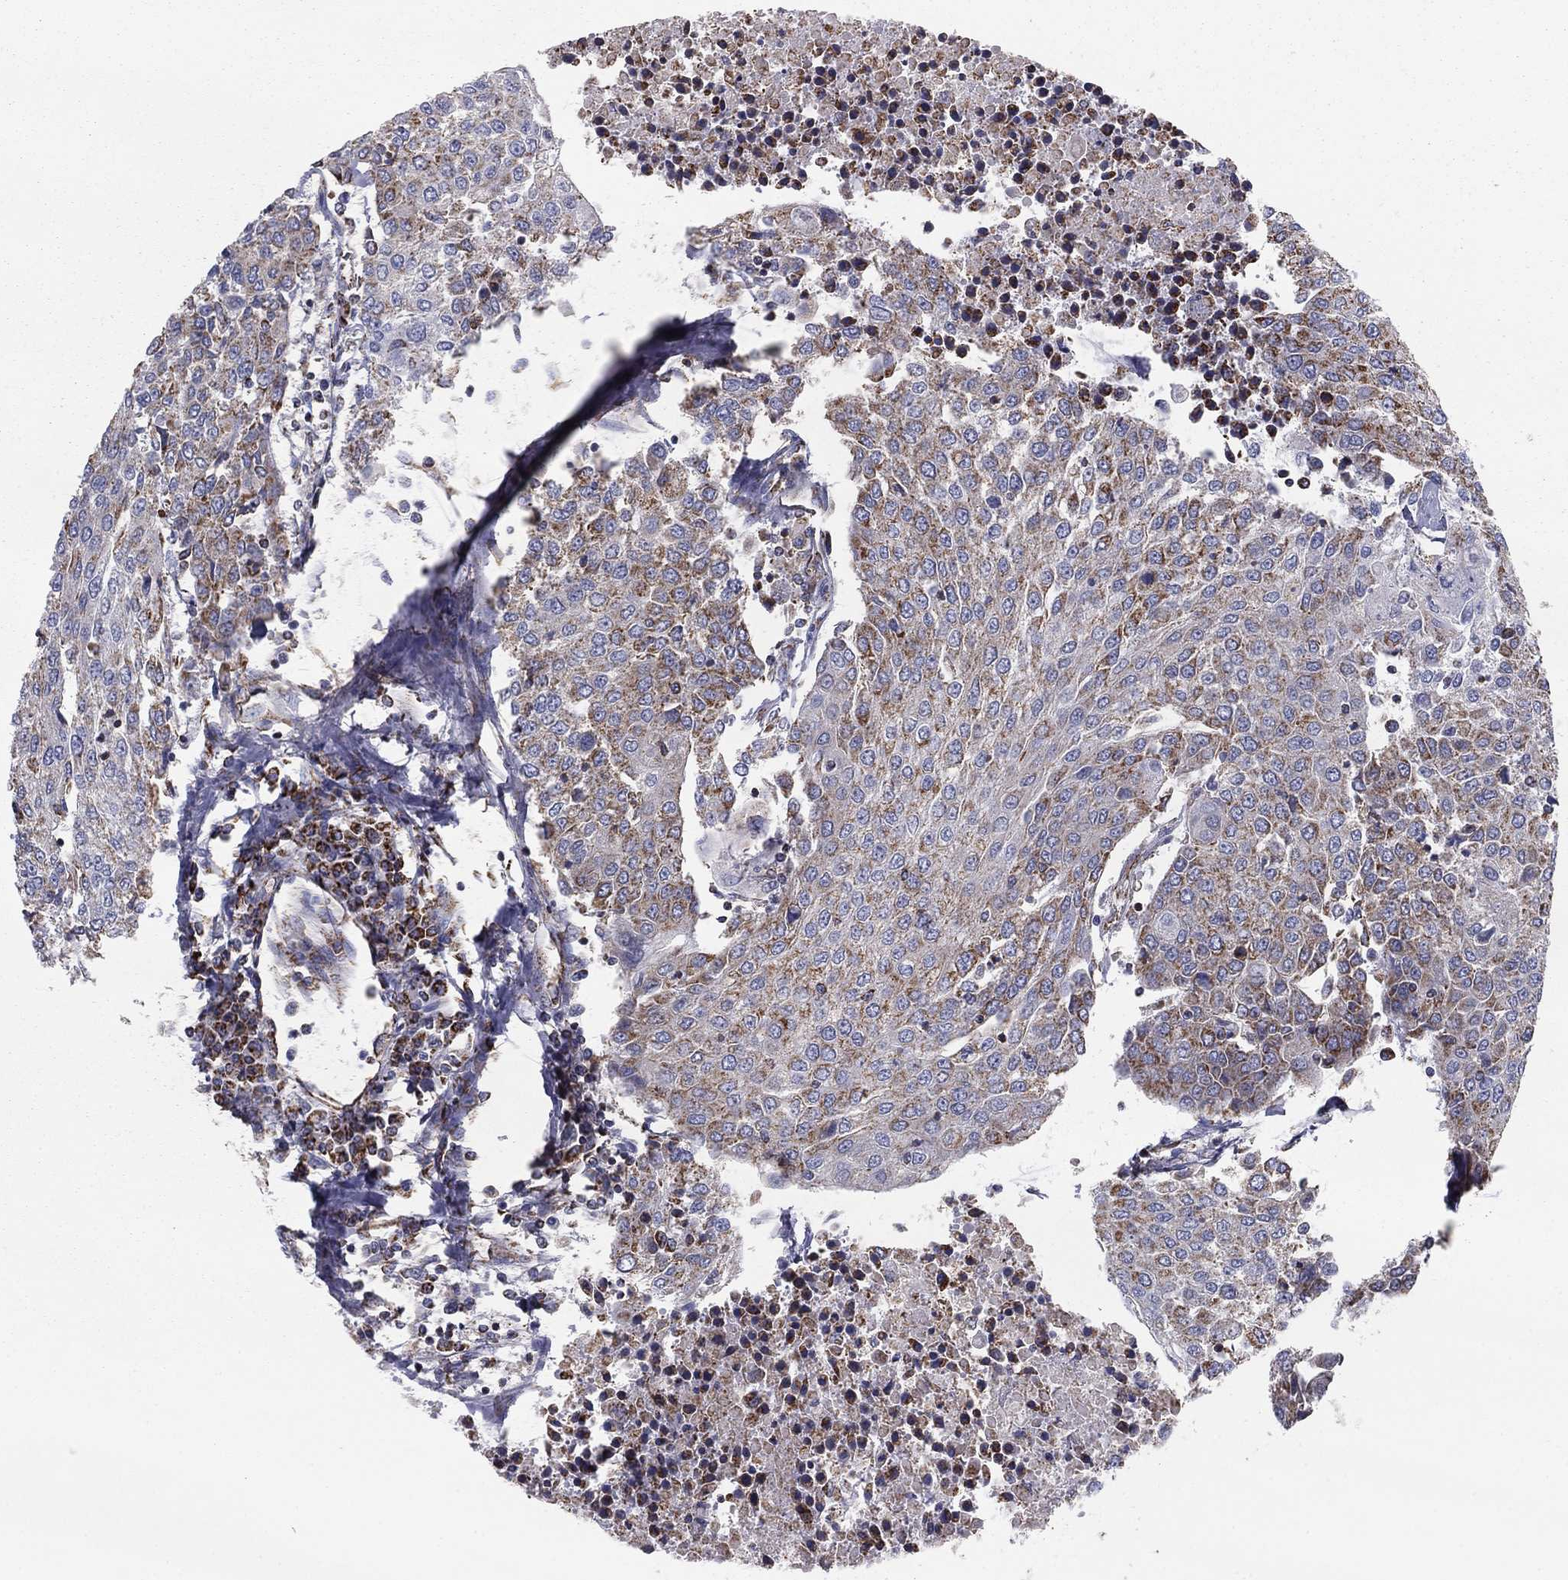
{"staining": {"intensity": "moderate", "quantity": "<25%", "location": "cytoplasmic/membranous"}, "tissue": "urothelial cancer", "cell_type": "Tumor cells", "image_type": "cancer", "snomed": [{"axis": "morphology", "description": "Urothelial carcinoma, High grade"}, {"axis": "topography", "description": "Urinary bladder"}], "caption": "High-grade urothelial carcinoma was stained to show a protein in brown. There is low levels of moderate cytoplasmic/membranous positivity in about <25% of tumor cells.", "gene": "NDUFV1", "patient": {"sex": "female", "age": 85}}